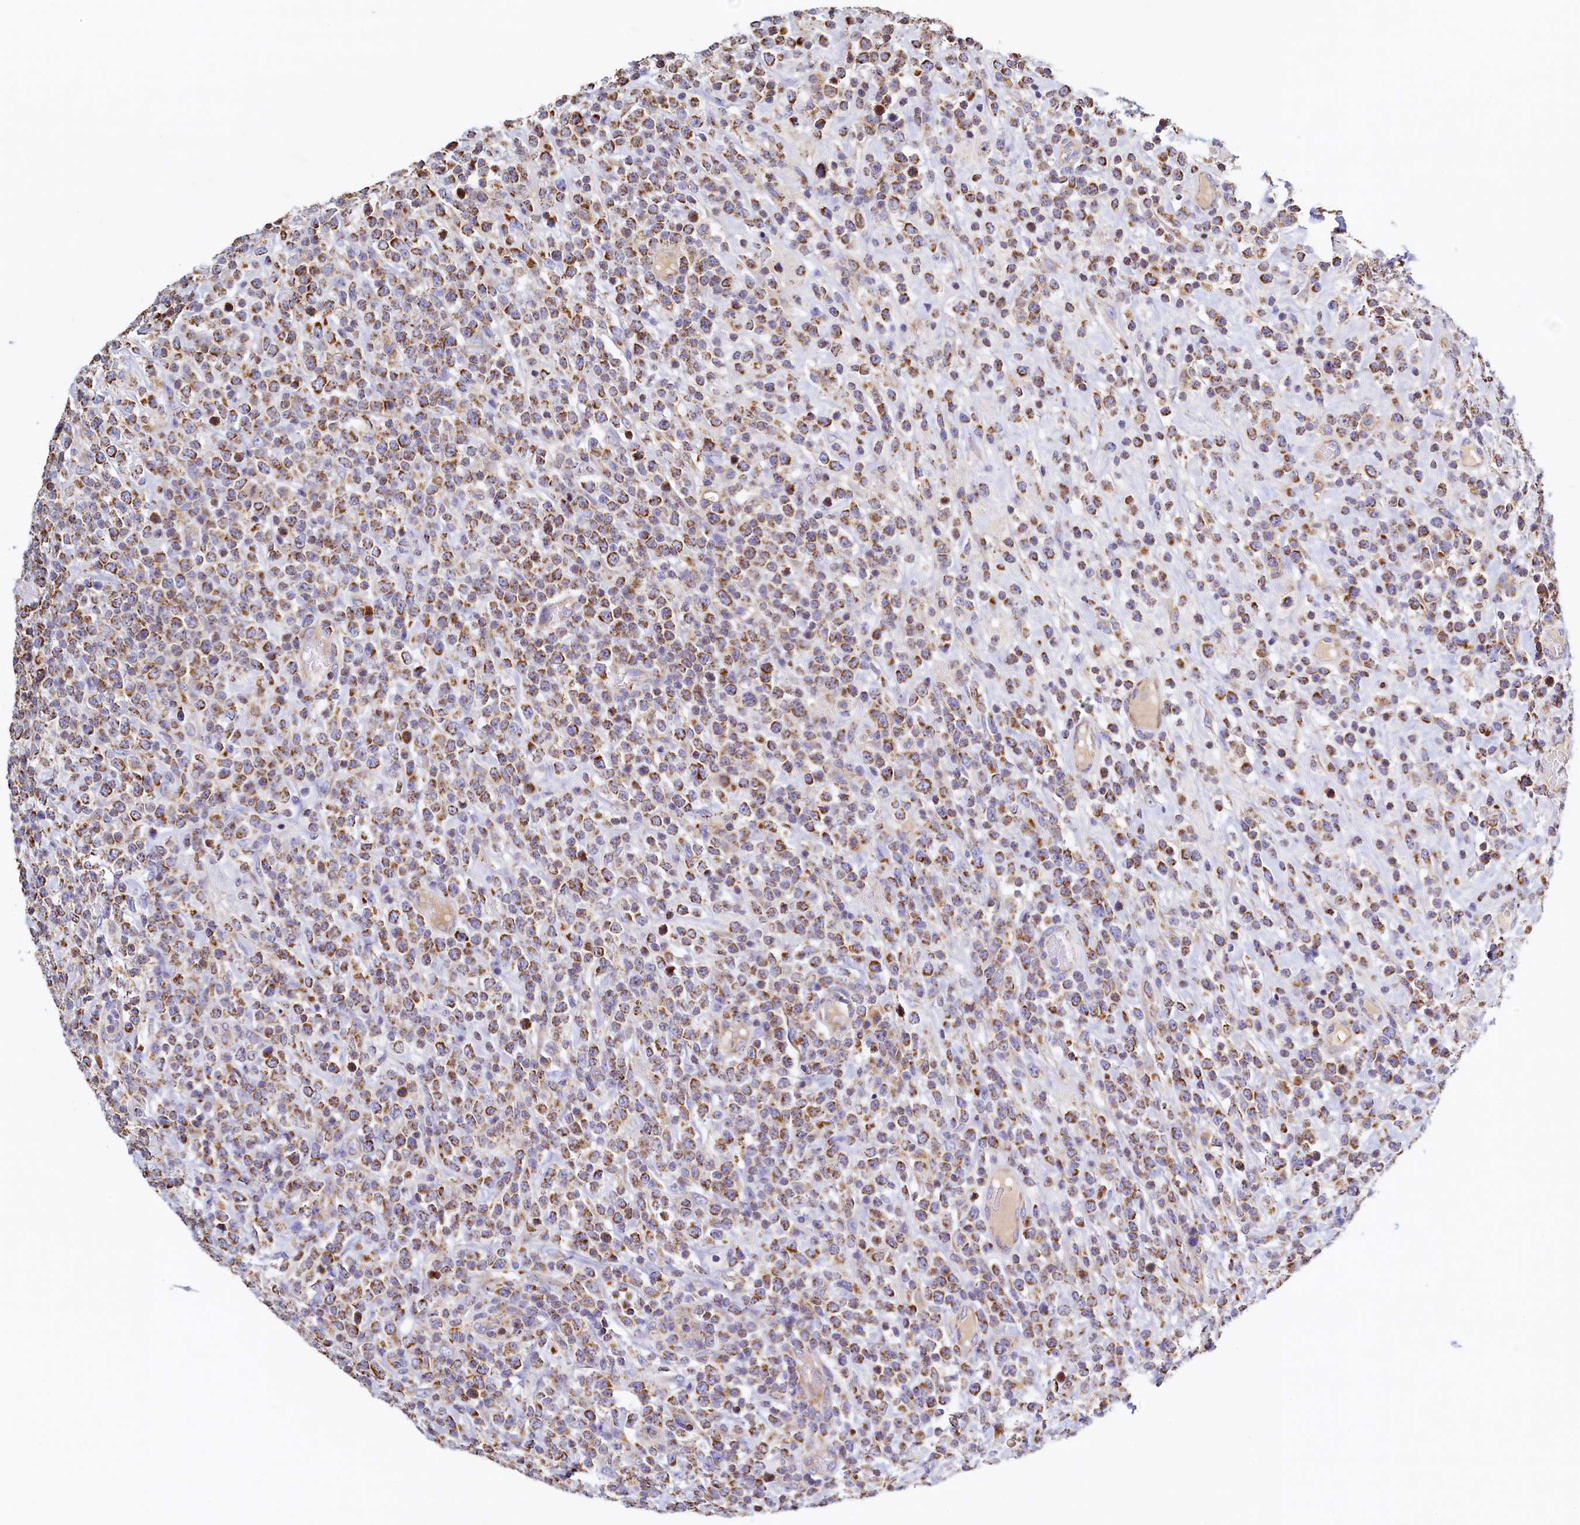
{"staining": {"intensity": "moderate", "quantity": ">75%", "location": "cytoplasmic/membranous"}, "tissue": "lymphoma", "cell_type": "Tumor cells", "image_type": "cancer", "snomed": [{"axis": "morphology", "description": "Malignant lymphoma, non-Hodgkin's type, High grade"}, {"axis": "topography", "description": "Colon"}], "caption": "Malignant lymphoma, non-Hodgkin's type (high-grade) stained for a protein (brown) reveals moderate cytoplasmic/membranous positive staining in approximately >75% of tumor cells.", "gene": "POC1A", "patient": {"sex": "female", "age": 53}}